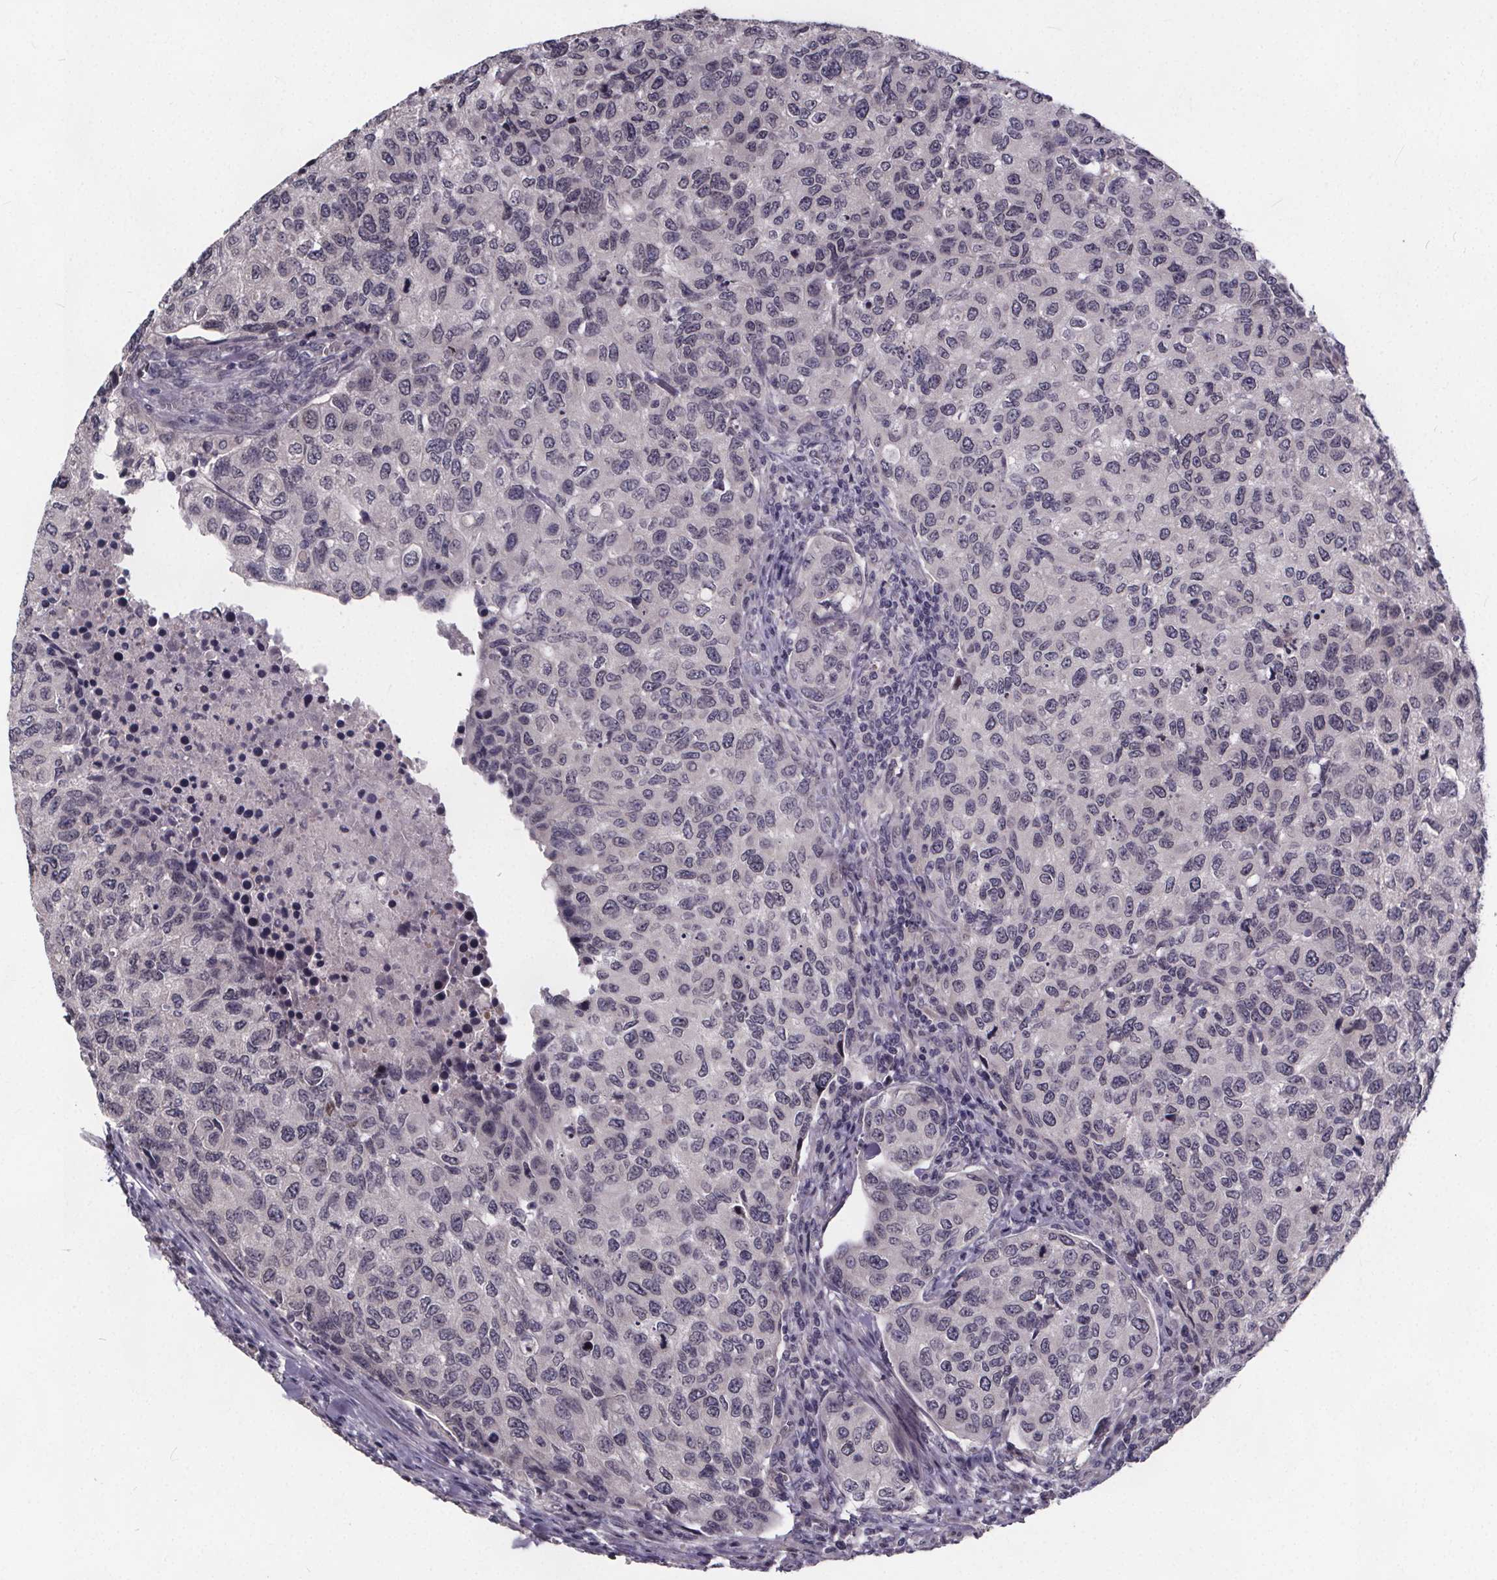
{"staining": {"intensity": "negative", "quantity": "none", "location": "none"}, "tissue": "urothelial cancer", "cell_type": "Tumor cells", "image_type": "cancer", "snomed": [{"axis": "morphology", "description": "Urothelial carcinoma, High grade"}, {"axis": "topography", "description": "Urinary bladder"}], "caption": "An image of high-grade urothelial carcinoma stained for a protein reveals no brown staining in tumor cells.", "gene": "FAM181B", "patient": {"sex": "female", "age": 78}}